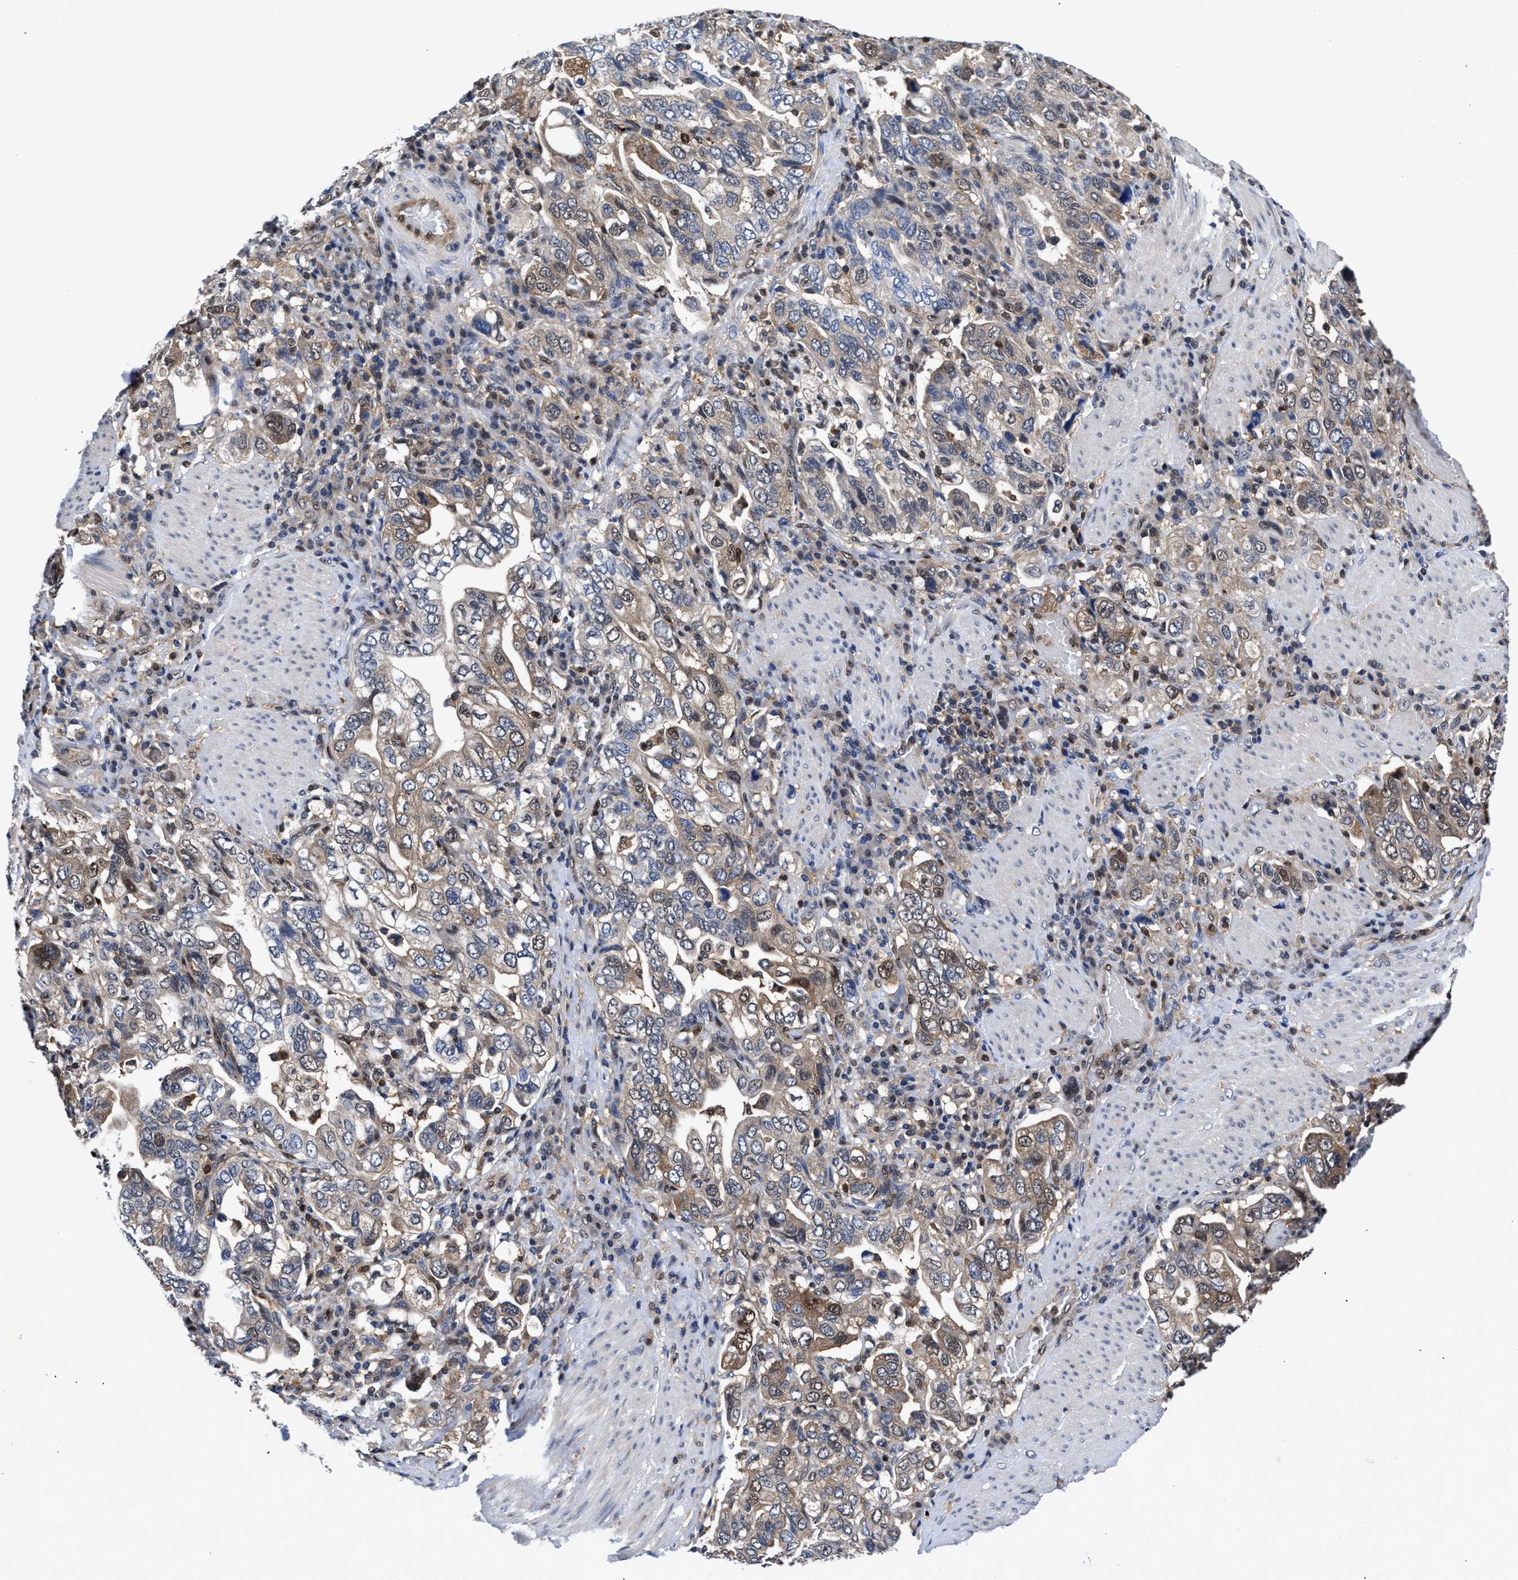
{"staining": {"intensity": "weak", "quantity": ">75%", "location": "cytoplasmic/membranous"}, "tissue": "stomach cancer", "cell_type": "Tumor cells", "image_type": "cancer", "snomed": [{"axis": "morphology", "description": "Adenocarcinoma, NOS"}, {"axis": "topography", "description": "Stomach, upper"}], "caption": "Stomach cancer (adenocarcinoma) stained for a protein (brown) reveals weak cytoplasmic/membranous positive positivity in approximately >75% of tumor cells.", "gene": "ACLY", "patient": {"sex": "male", "age": 62}}